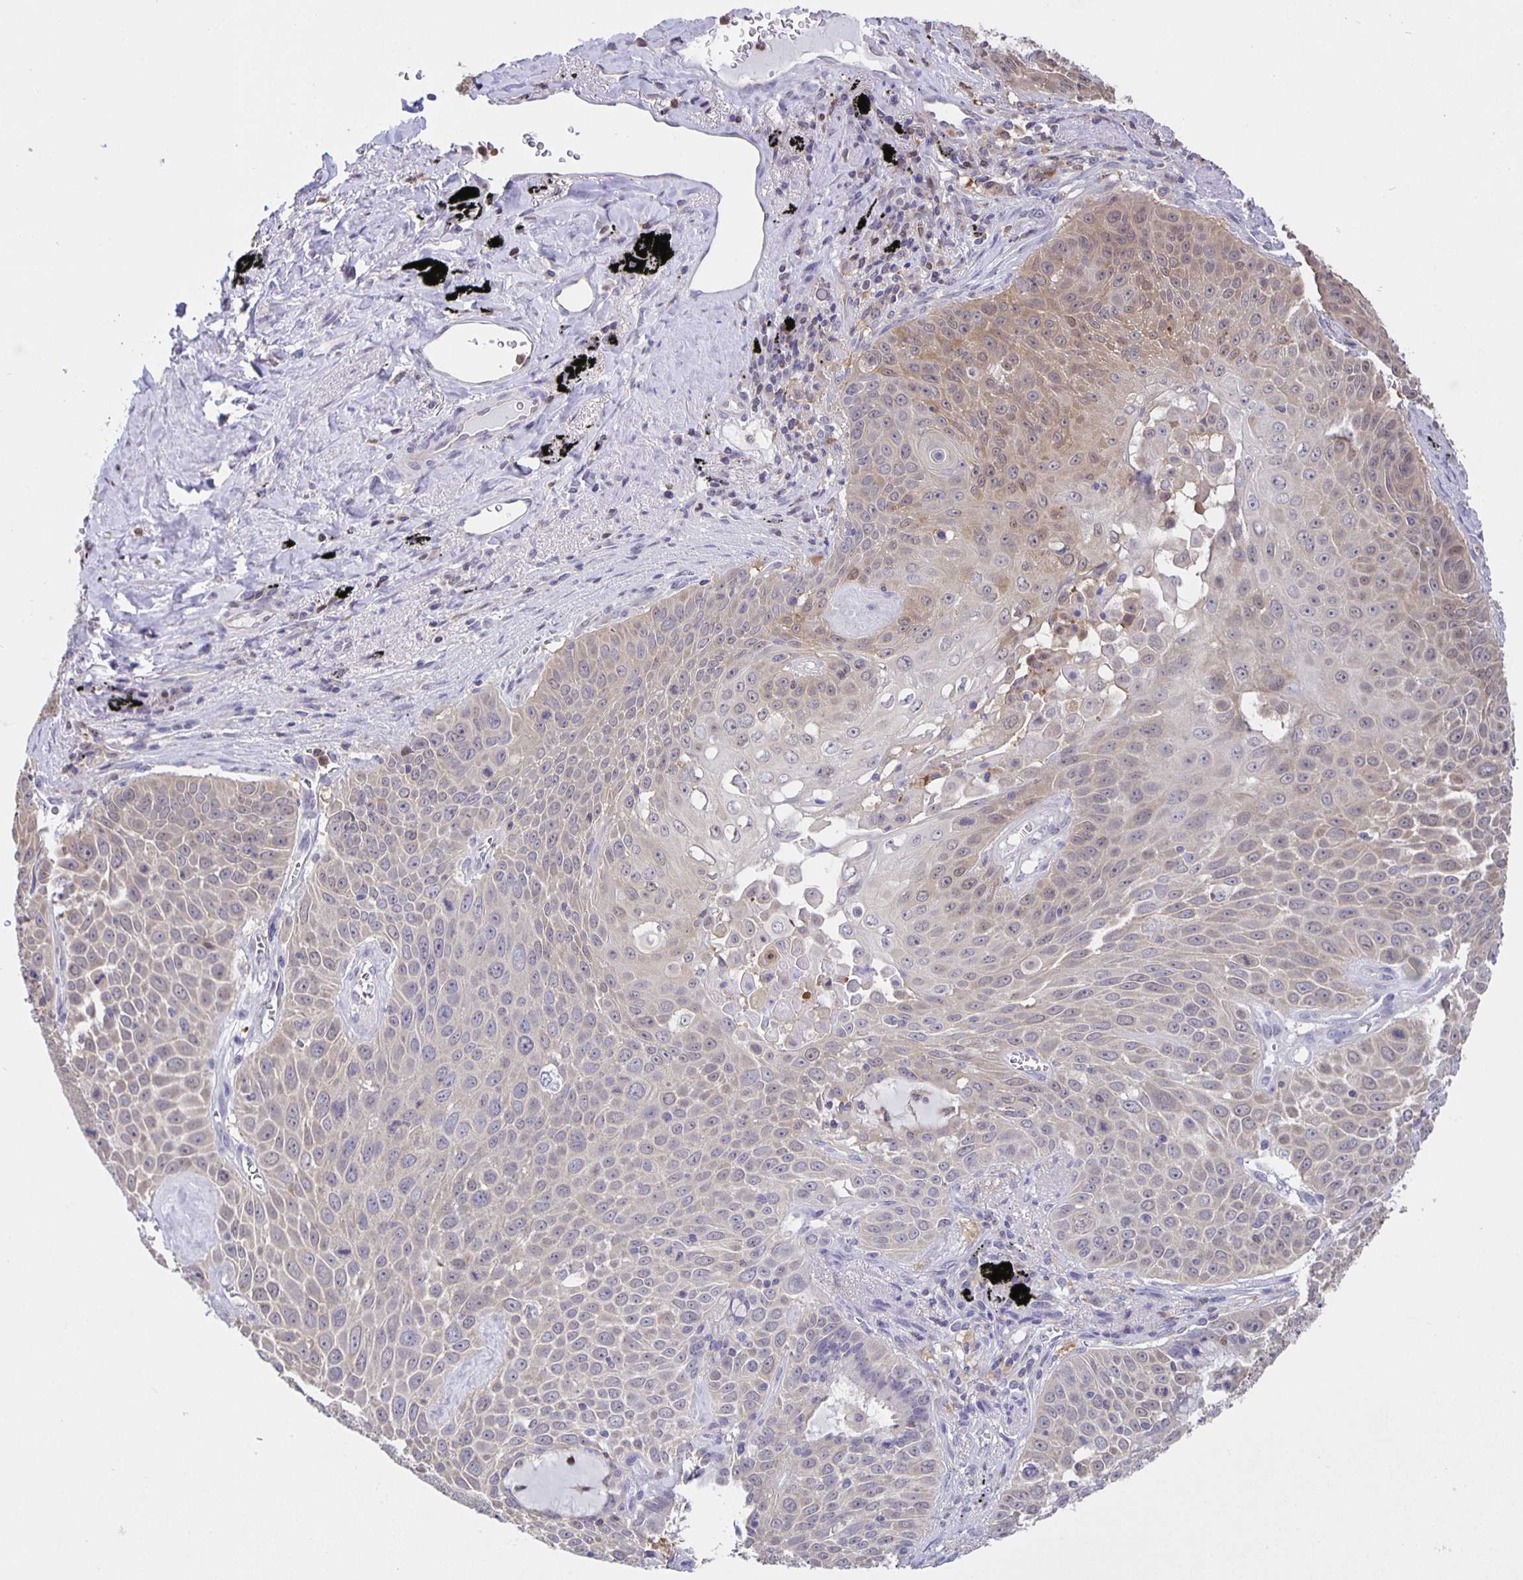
{"staining": {"intensity": "weak", "quantity": "<25%", "location": "cytoplasmic/membranous"}, "tissue": "lung cancer", "cell_type": "Tumor cells", "image_type": "cancer", "snomed": [{"axis": "morphology", "description": "Squamous cell carcinoma, NOS"}, {"axis": "morphology", "description": "Squamous cell carcinoma, metastatic, NOS"}, {"axis": "topography", "description": "Lymph node"}, {"axis": "topography", "description": "Lung"}], "caption": "Tumor cells are negative for brown protein staining in lung metastatic squamous cell carcinoma.", "gene": "MARCHF6", "patient": {"sex": "female", "age": 62}}